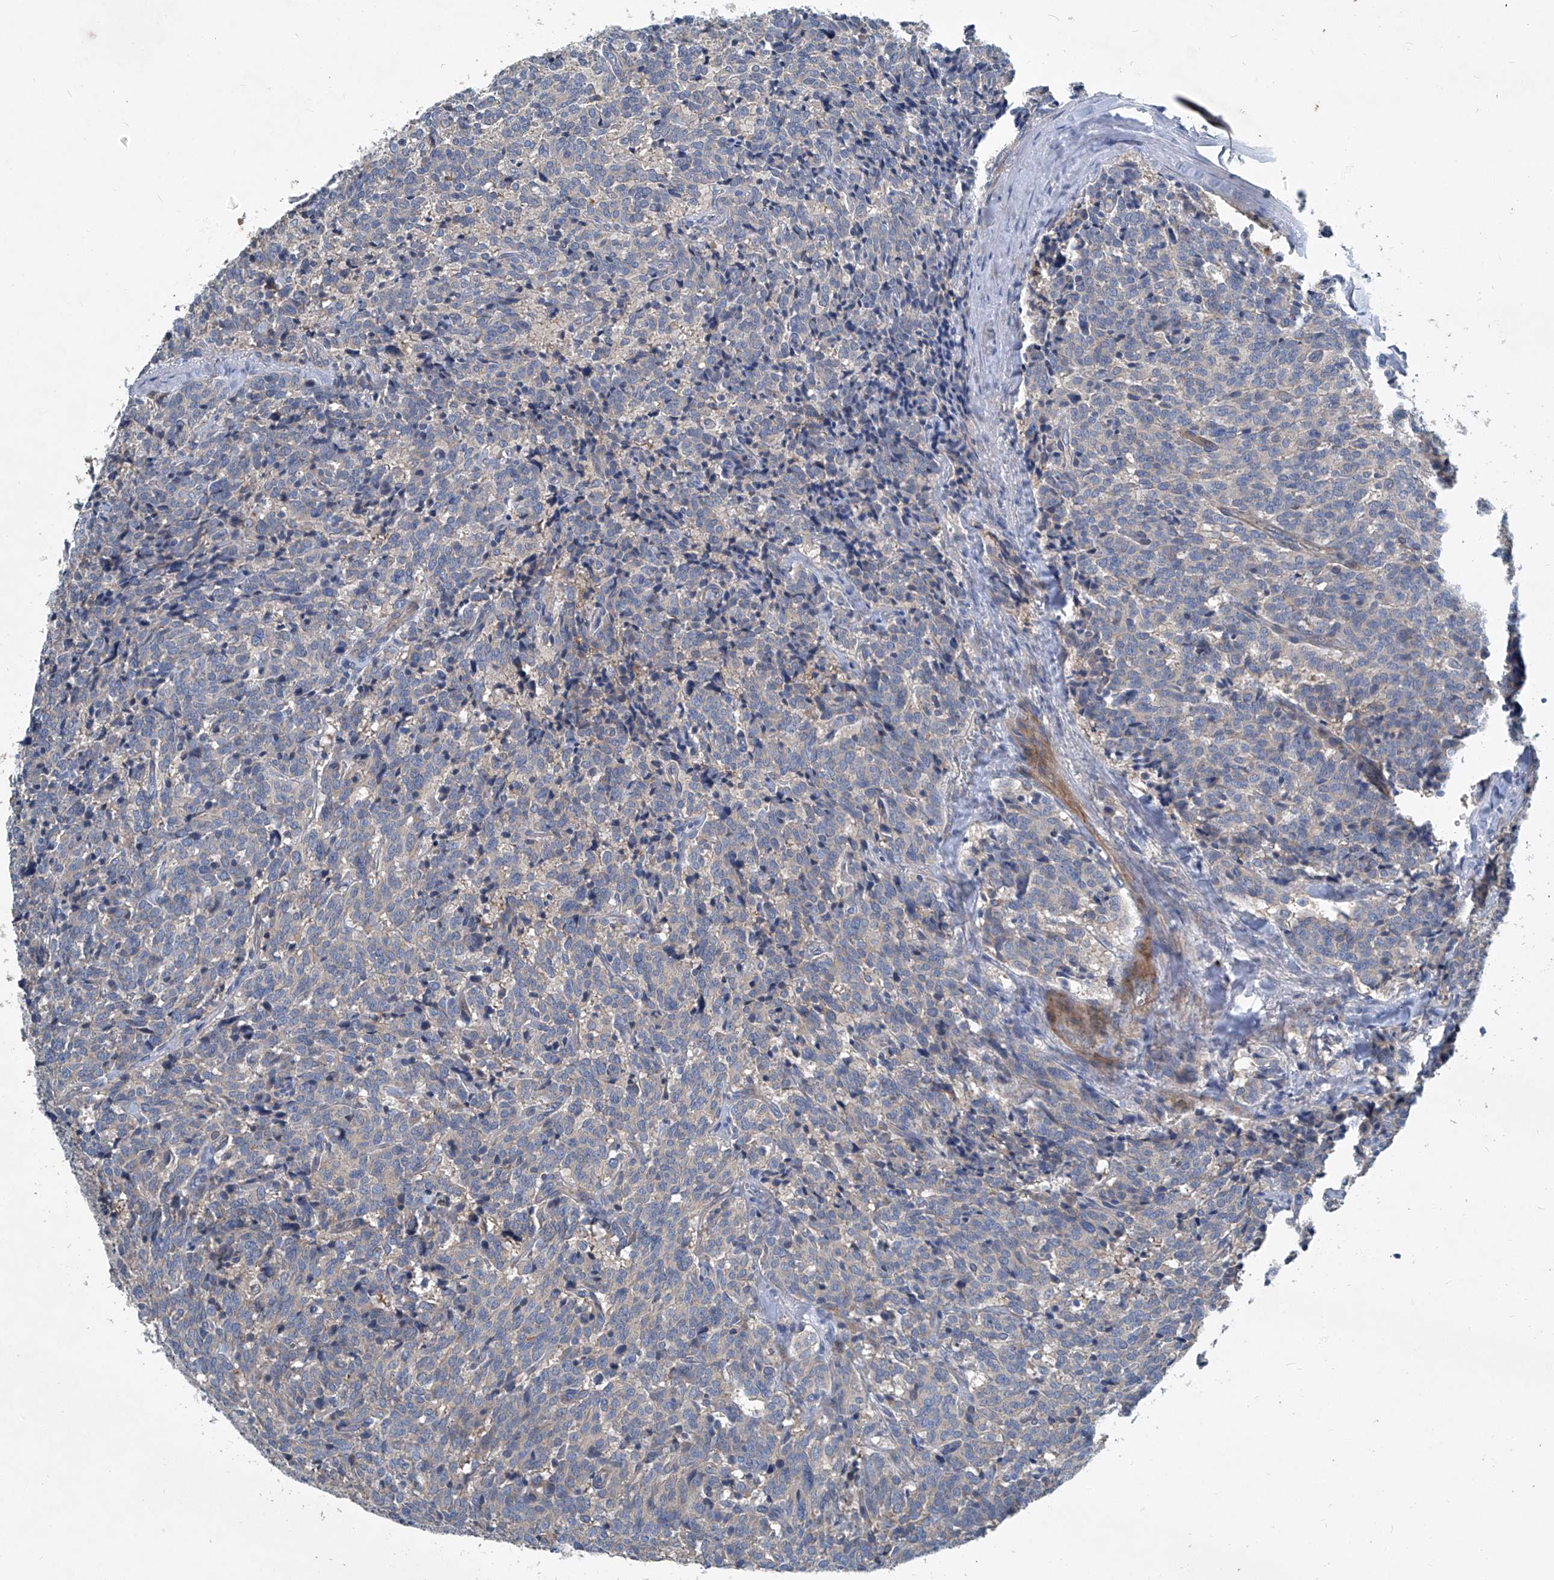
{"staining": {"intensity": "negative", "quantity": "none", "location": "none"}, "tissue": "carcinoid", "cell_type": "Tumor cells", "image_type": "cancer", "snomed": [{"axis": "morphology", "description": "Carcinoid, malignant, NOS"}, {"axis": "topography", "description": "Lung"}], "caption": "This is a photomicrograph of immunohistochemistry staining of malignant carcinoid, which shows no staining in tumor cells. (Immunohistochemistry (ihc), brightfield microscopy, high magnification).", "gene": "SLC26A11", "patient": {"sex": "female", "age": 46}}